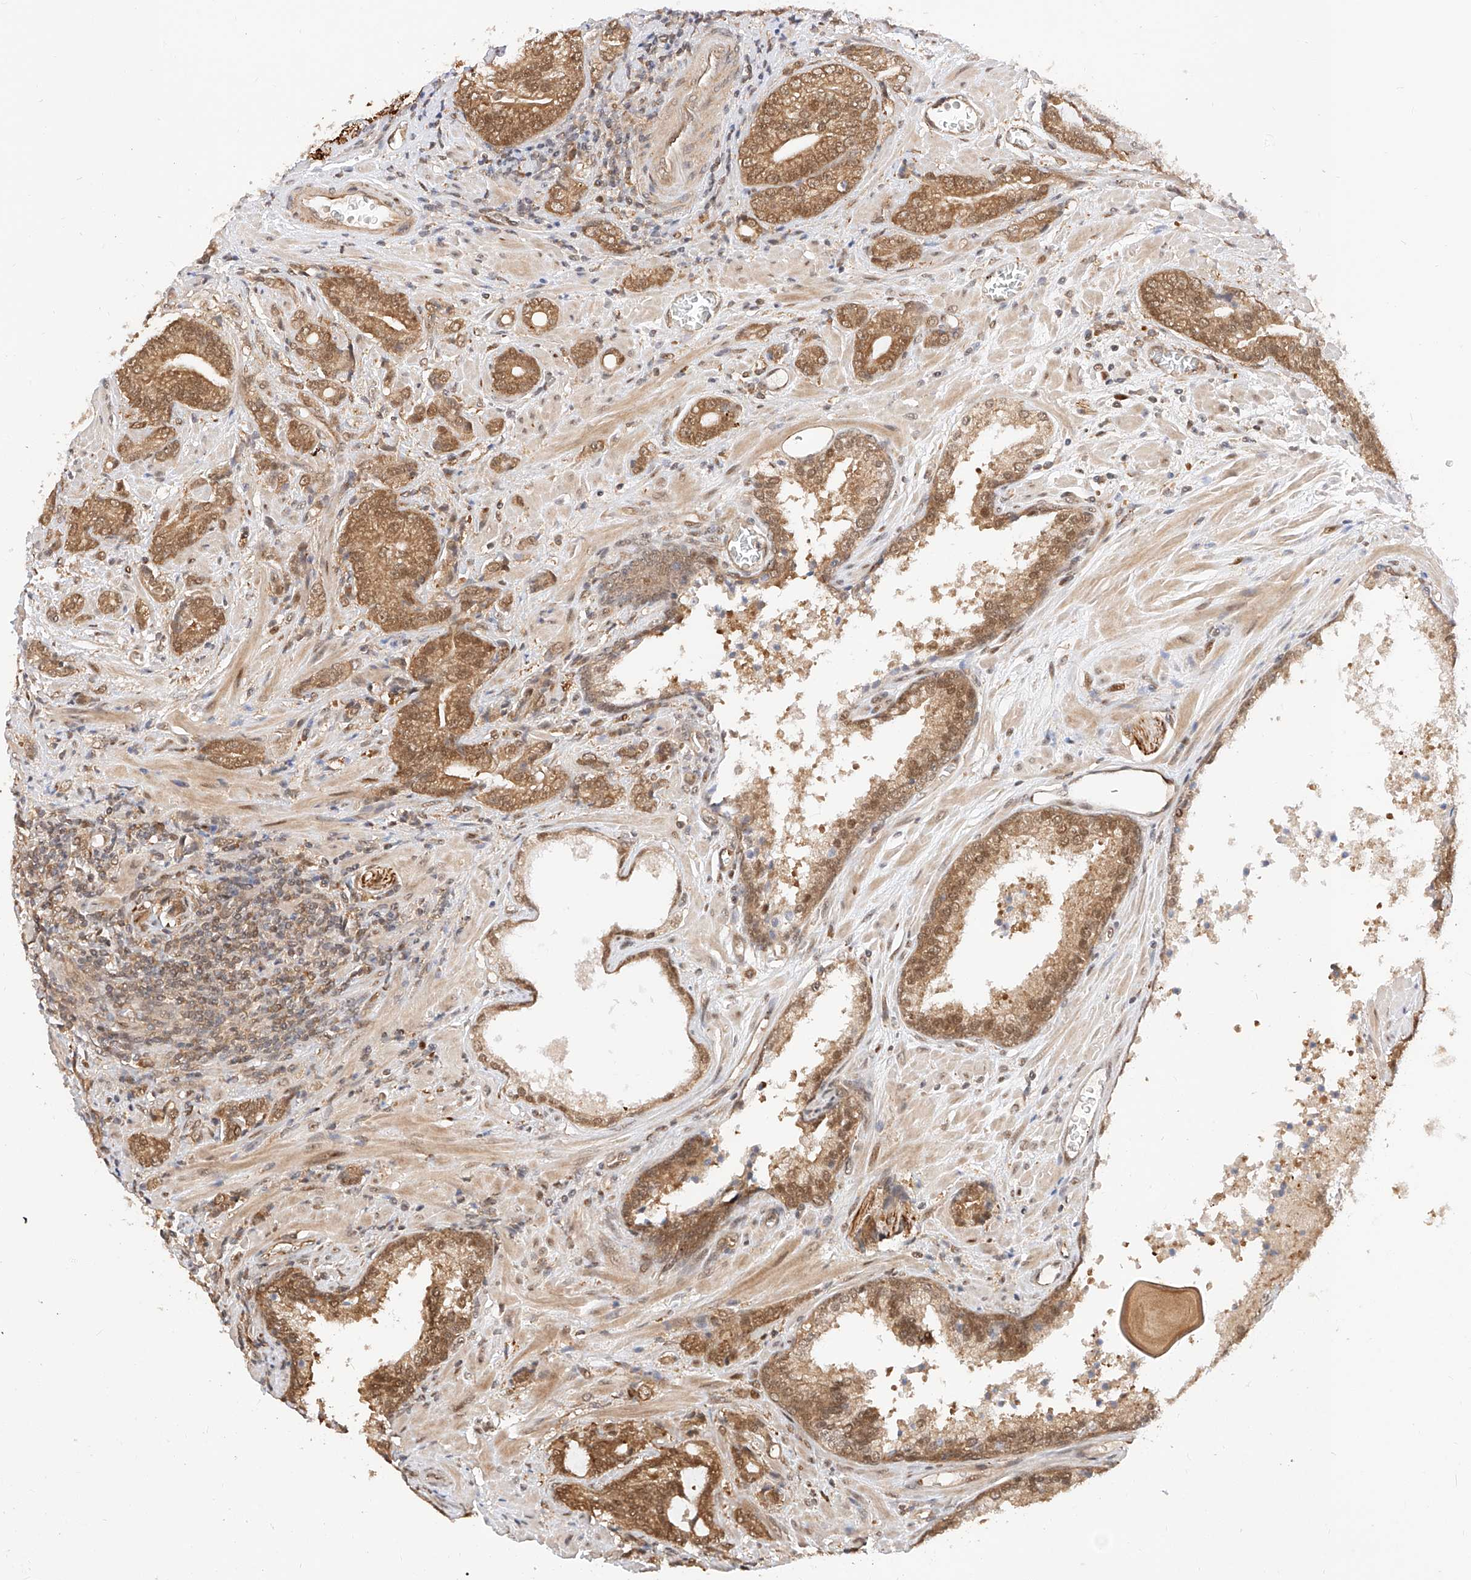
{"staining": {"intensity": "moderate", "quantity": ">75%", "location": "cytoplasmic/membranous,nuclear"}, "tissue": "prostate cancer", "cell_type": "Tumor cells", "image_type": "cancer", "snomed": [{"axis": "morphology", "description": "Adenocarcinoma, High grade"}, {"axis": "topography", "description": "Prostate"}], "caption": "Prostate high-grade adenocarcinoma tissue exhibits moderate cytoplasmic/membranous and nuclear staining in approximately >75% of tumor cells, visualized by immunohistochemistry.", "gene": "EIF4H", "patient": {"sex": "male", "age": 57}}